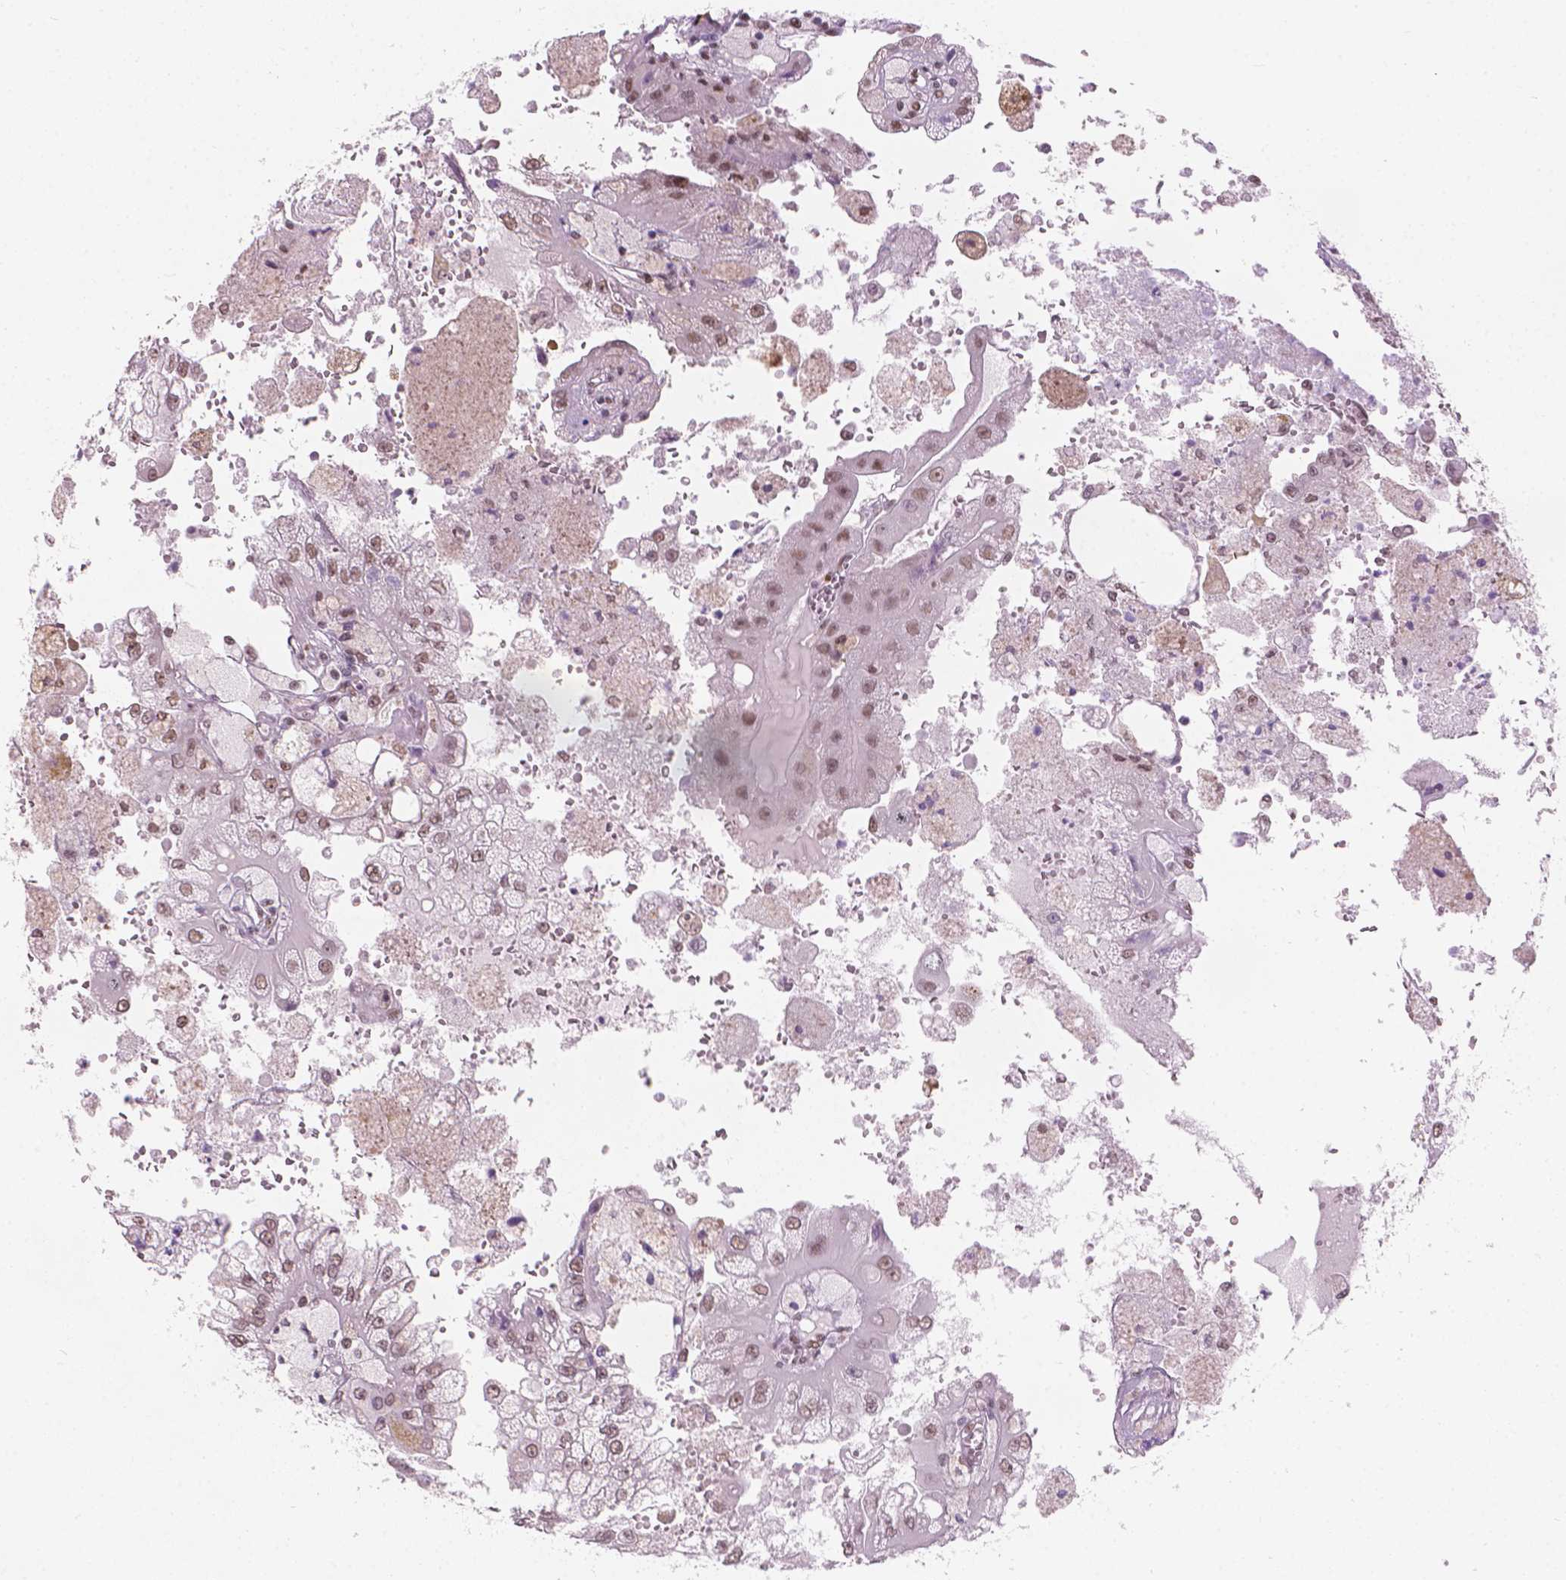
{"staining": {"intensity": "moderate", "quantity": ">75%", "location": "nuclear"}, "tissue": "renal cancer", "cell_type": "Tumor cells", "image_type": "cancer", "snomed": [{"axis": "morphology", "description": "Adenocarcinoma, NOS"}, {"axis": "topography", "description": "Kidney"}], "caption": "This is an image of IHC staining of renal cancer, which shows moderate expression in the nuclear of tumor cells.", "gene": "PIAS2", "patient": {"sex": "male", "age": 58}}